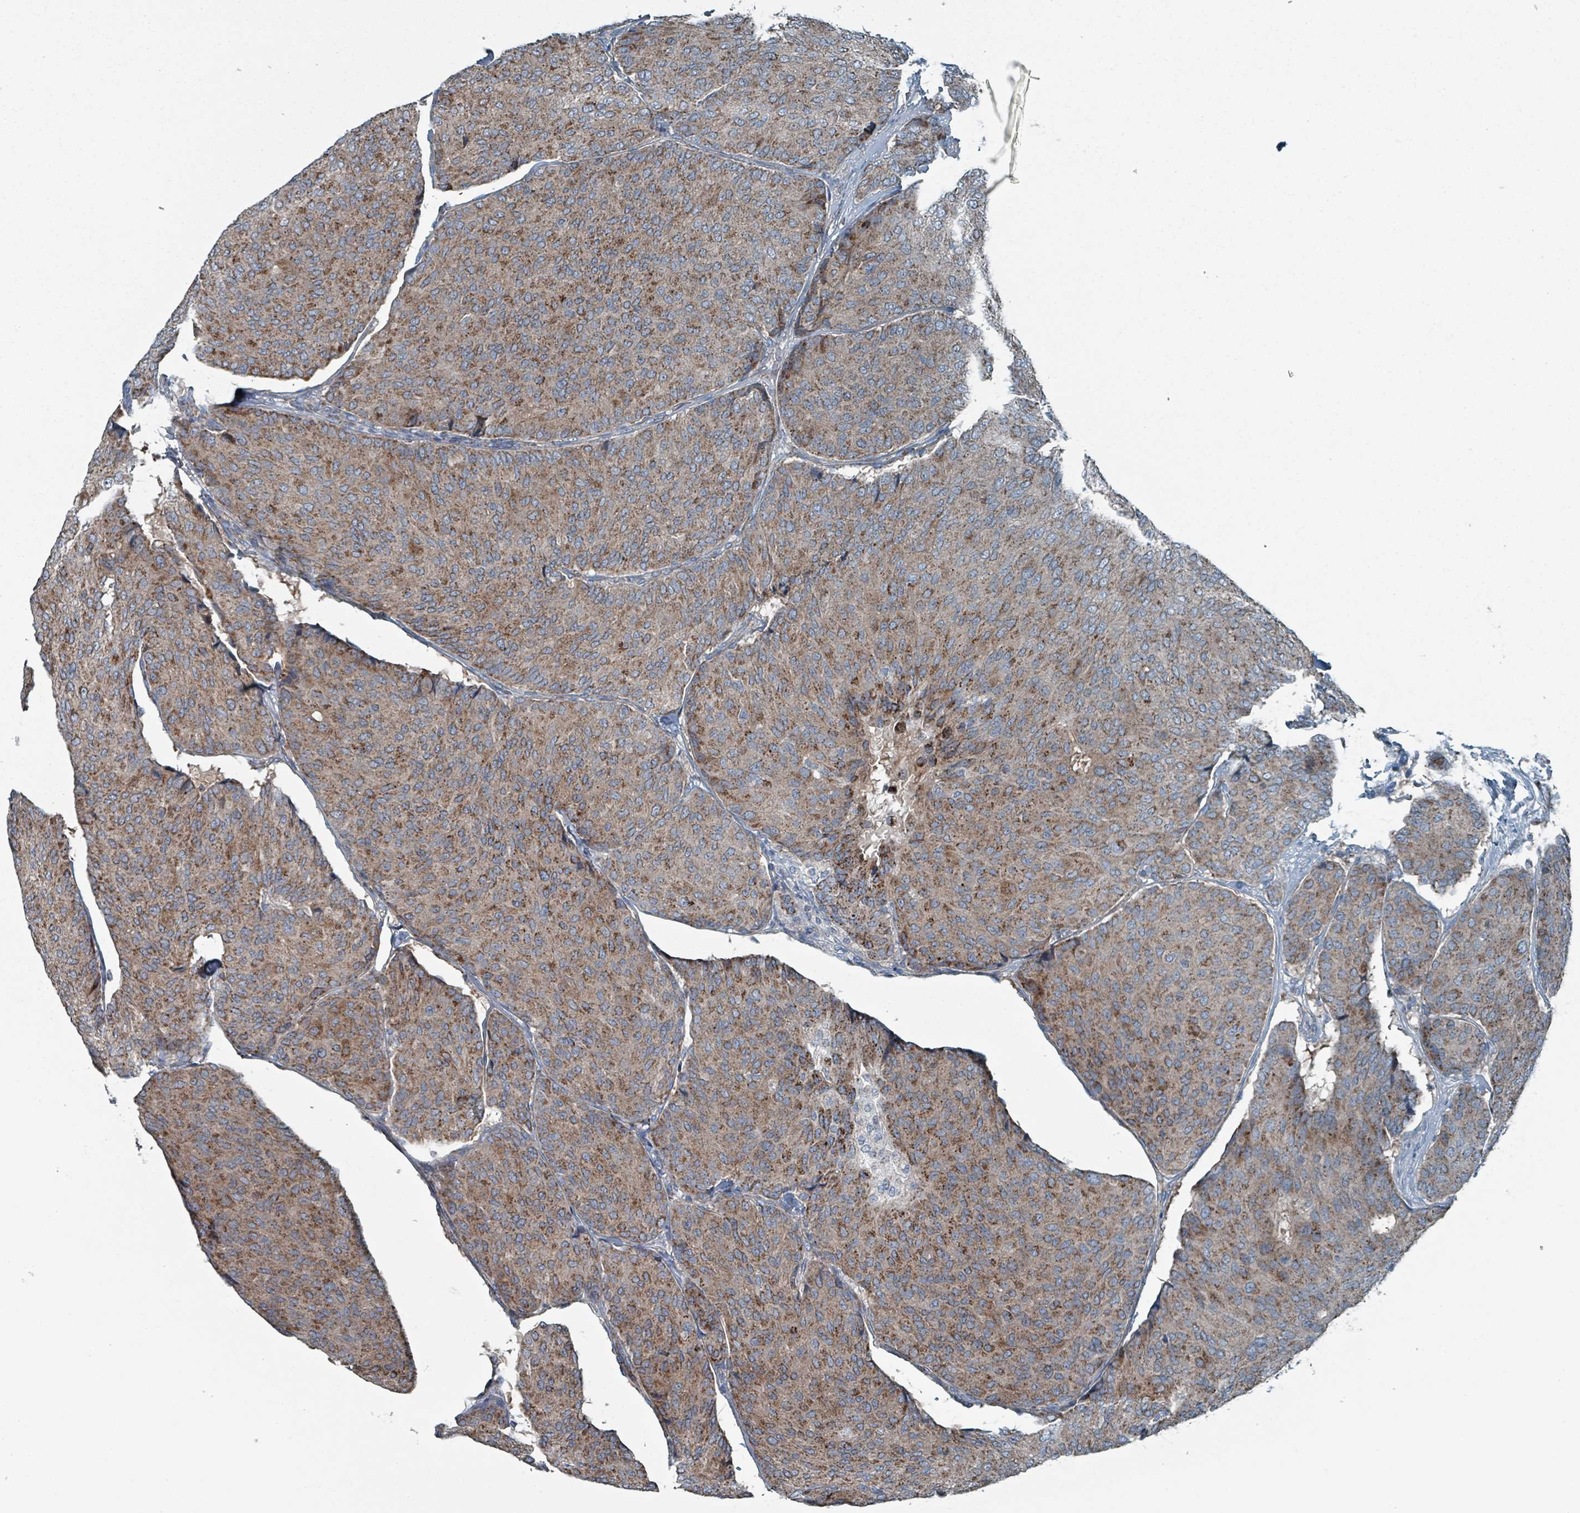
{"staining": {"intensity": "moderate", "quantity": ">75%", "location": "cytoplasmic/membranous"}, "tissue": "breast cancer", "cell_type": "Tumor cells", "image_type": "cancer", "snomed": [{"axis": "morphology", "description": "Duct carcinoma"}, {"axis": "topography", "description": "Breast"}], "caption": "Protein staining of breast cancer (infiltrating ductal carcinoma) tissue shows moderate cytoplasmic/membranous expression in approximately >75% of tumor cells. (DAB = brown stain, brightfield microscopy at high magnification).", "gene": "ABHD18", "patient": {"sex": "female", "age": 75}}